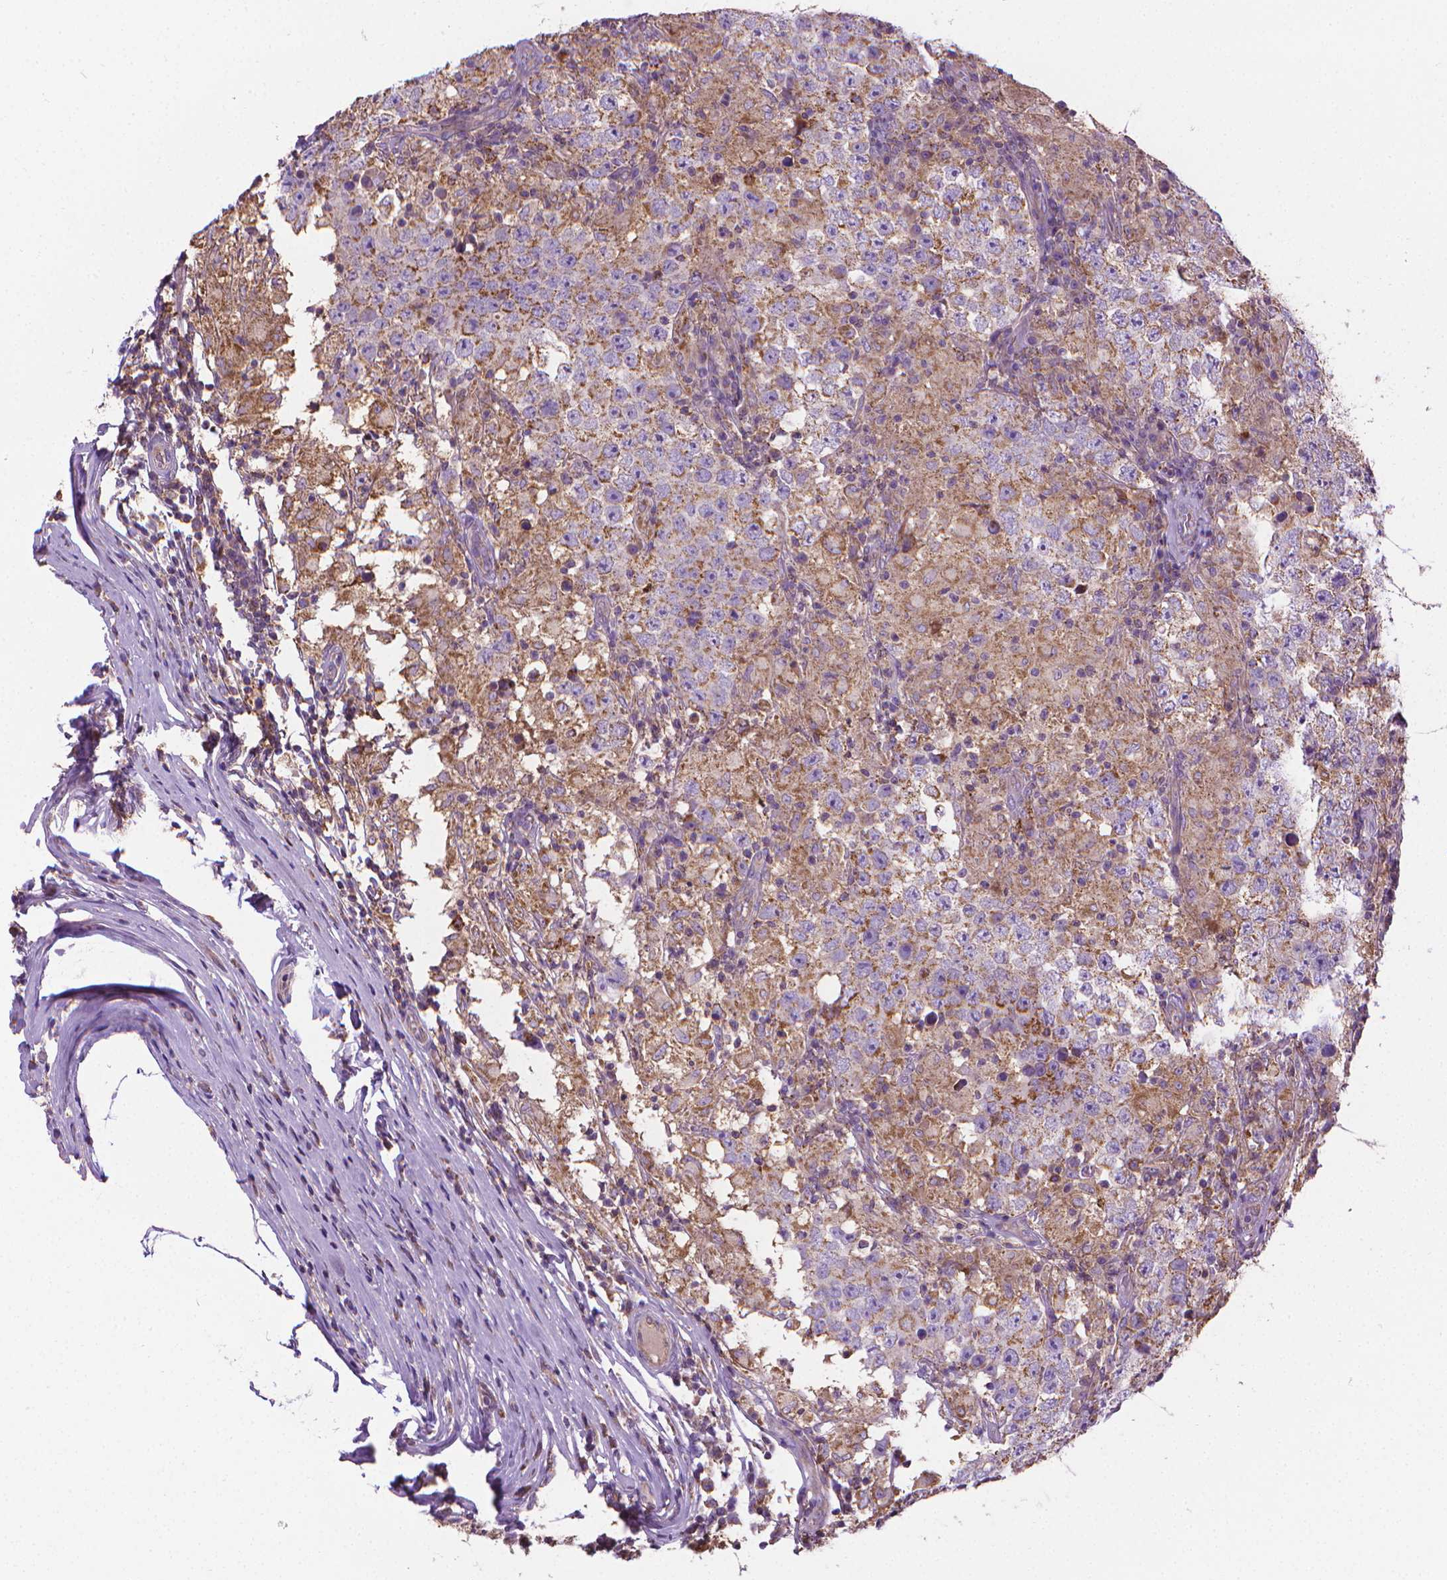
{"staining": {"intensity": "weak", "quantity": "<25%", "location": "cytoplasmic/membranous"}, "tissue": "testis cancer", "cell_type": "Tumor cells", "image_type": "cancer", "snomed": [{"axis": "morphology", "description": "Seminoma, NOS"}, {"axis": "morphology", "description": "Carcinoma, Embryonal, NOS"}, {"axis": "topography", "description": "Testis"}], "caption": "Immunohistochemistry (IHC) of testis cancer (seminoma) reveals no positivity in tumor cells. Brightfield microscopy of IHC stained with DAB (3,3'-diaminobenzidine) (brown) and hematoxylin (blue), captured at high magnification.", "gene": "SLC51B", "patient": {"sex": "male", "age": 41}}